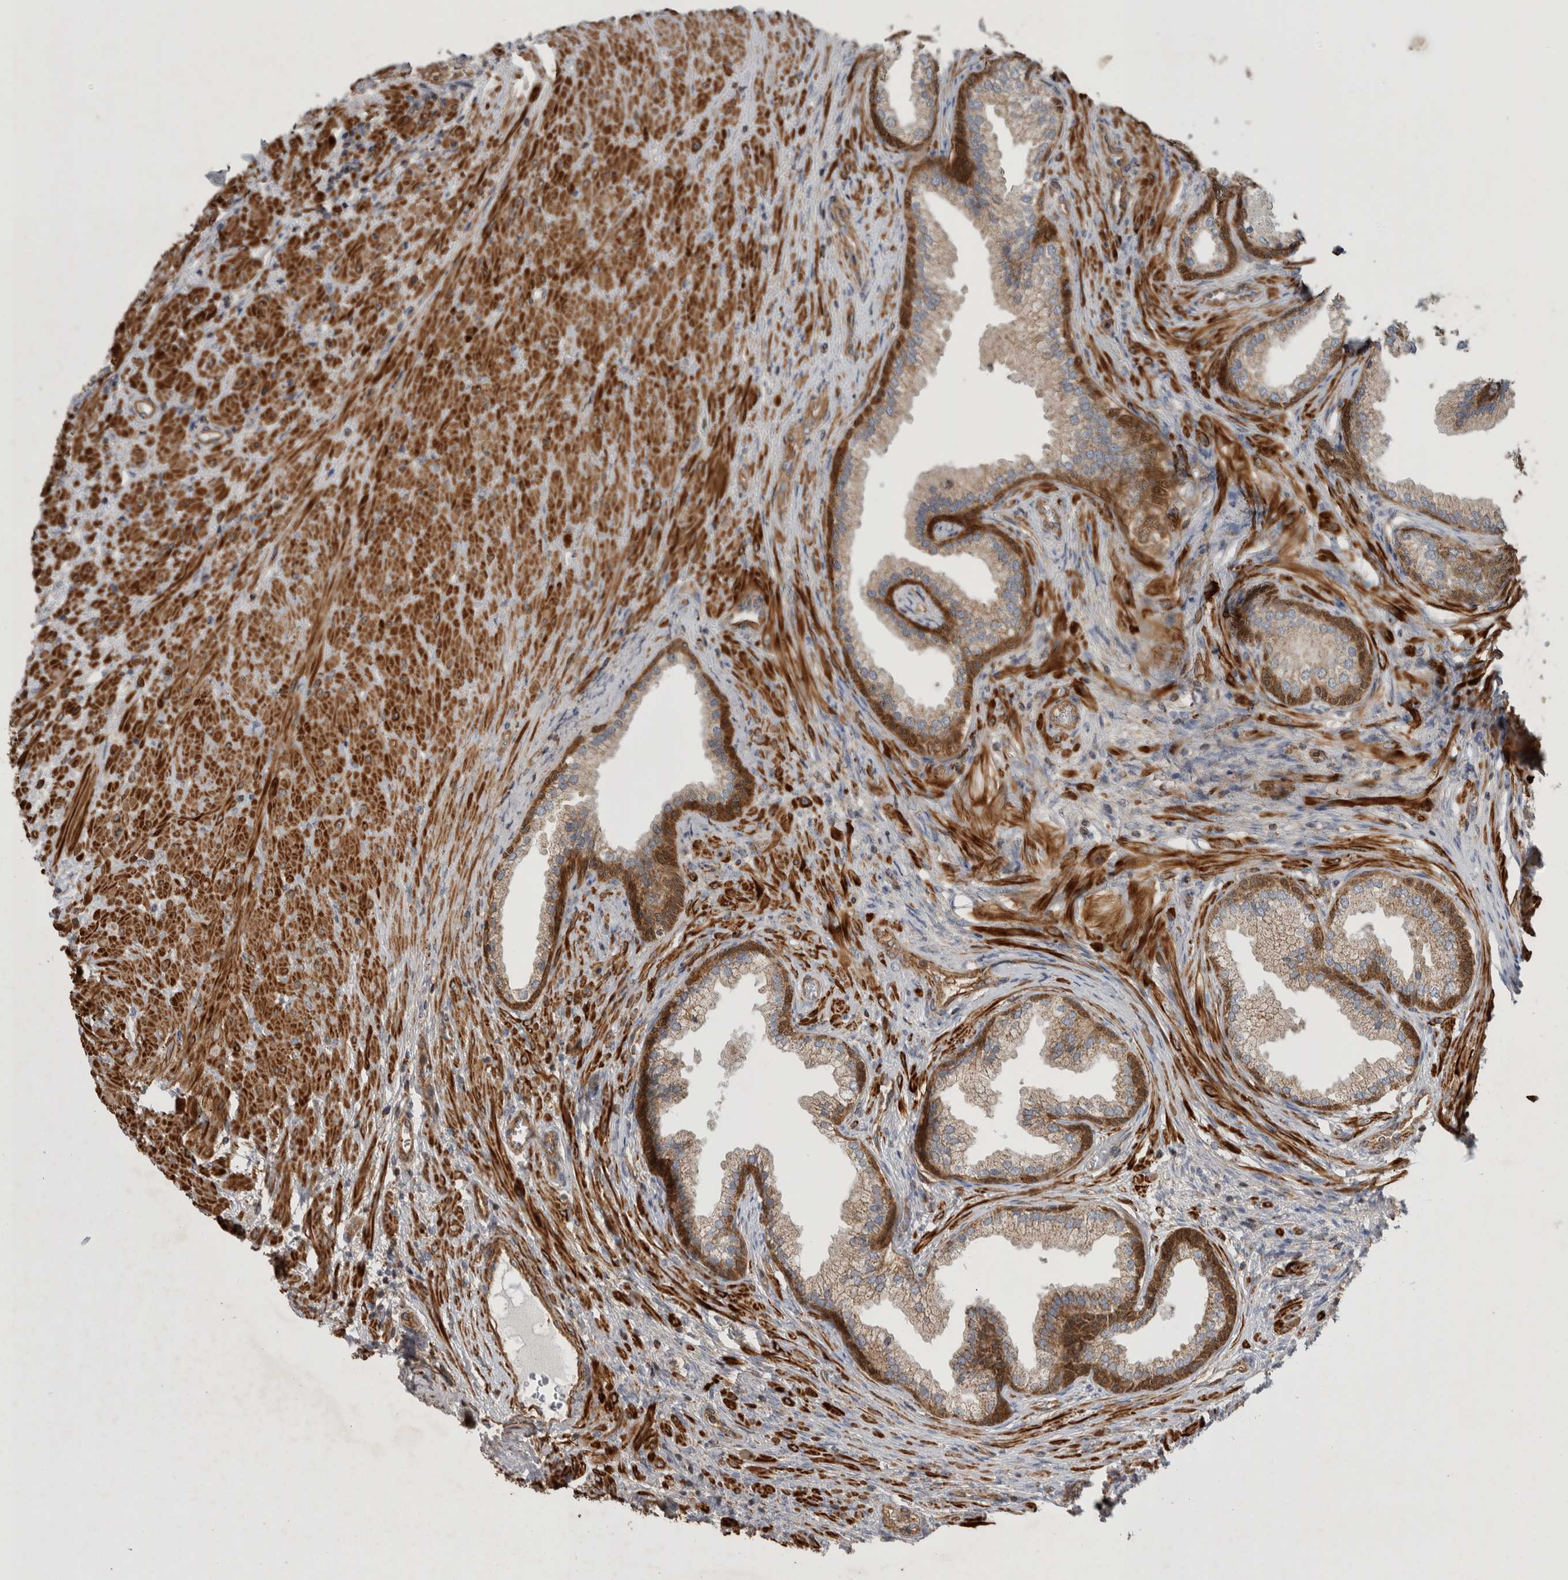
{"staining": {"intensity": "strong", "quantity": "<25%", "location": "cytoplasmic/membranous"}, "tissue": "prostate", "cell_type": "Glandular cells", "image_type": "normal", "snomed": [{"axis": "morphology", "description": "Normal tissue, NOS"}, {"axis": "topography", "description": "Prostate"}], "caption": "Strong cytoplasmic/membranous expression is appreciated in approximately <25% of glandular cells in unremarkable prostate.", "gene": "SFXN2", "patient": {"sex": "male", "age": 76}}